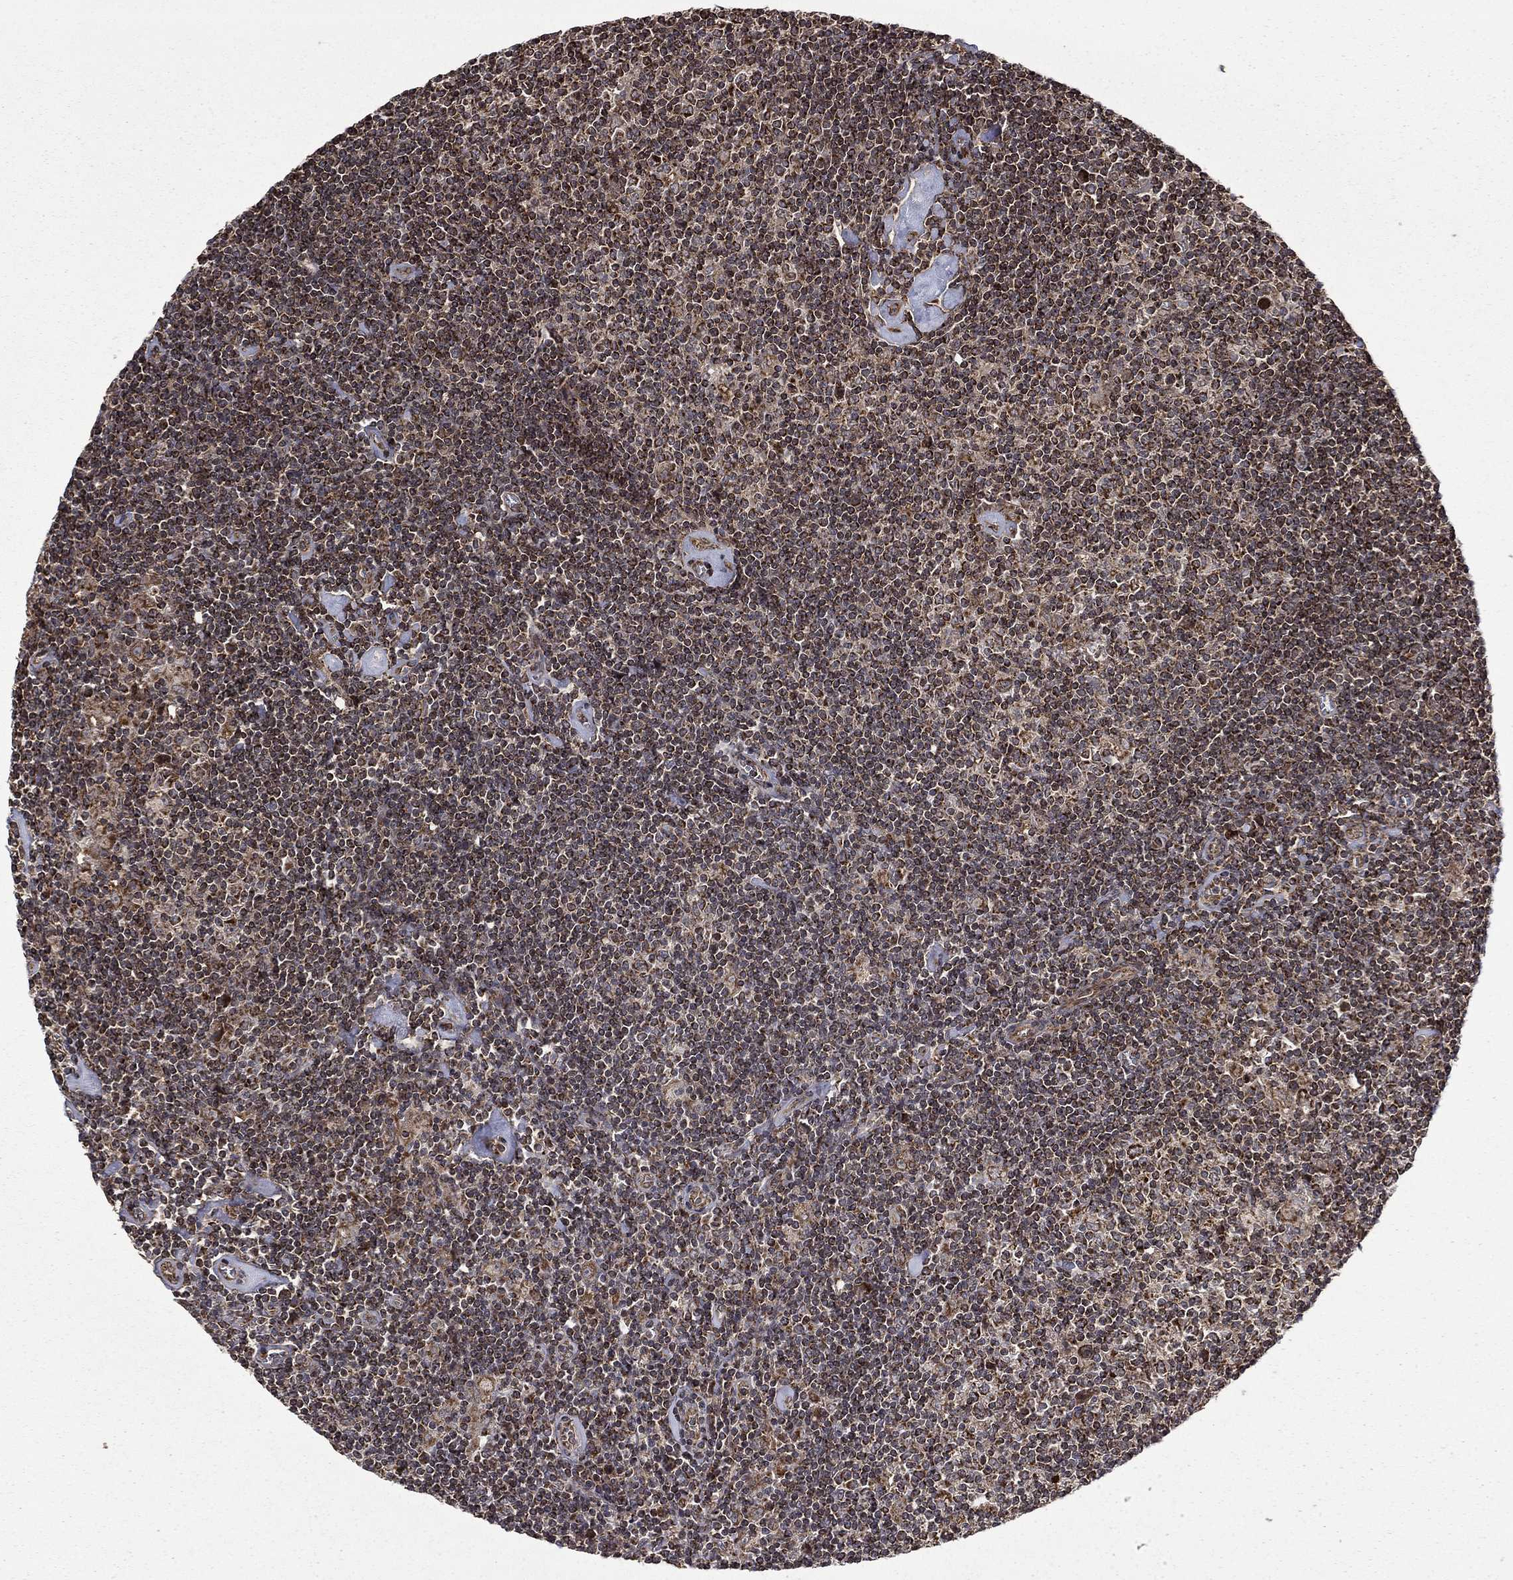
{"staining": {"intensity": "moderate", "quantity": "<25%", "location": "cytoplasmic/membranous"}, "tissue": "lymphoma", "cell_type": "Tumor cells", "image_type": "cancer", "snomed": [{"axis": "morphology", "description": "Hodgkin's disease, NOS"}, {"axis": "topography", "description": "Lymph node"}], "caption": "About <25% of tumor cells in human Hodgkin's disease reveal moderate cytoplasmic/membranous protein expression as visualized by brown immunohistochemical staining.", "gene": "GIMAP6", "patient": {"sex": "male", "age": 40}}